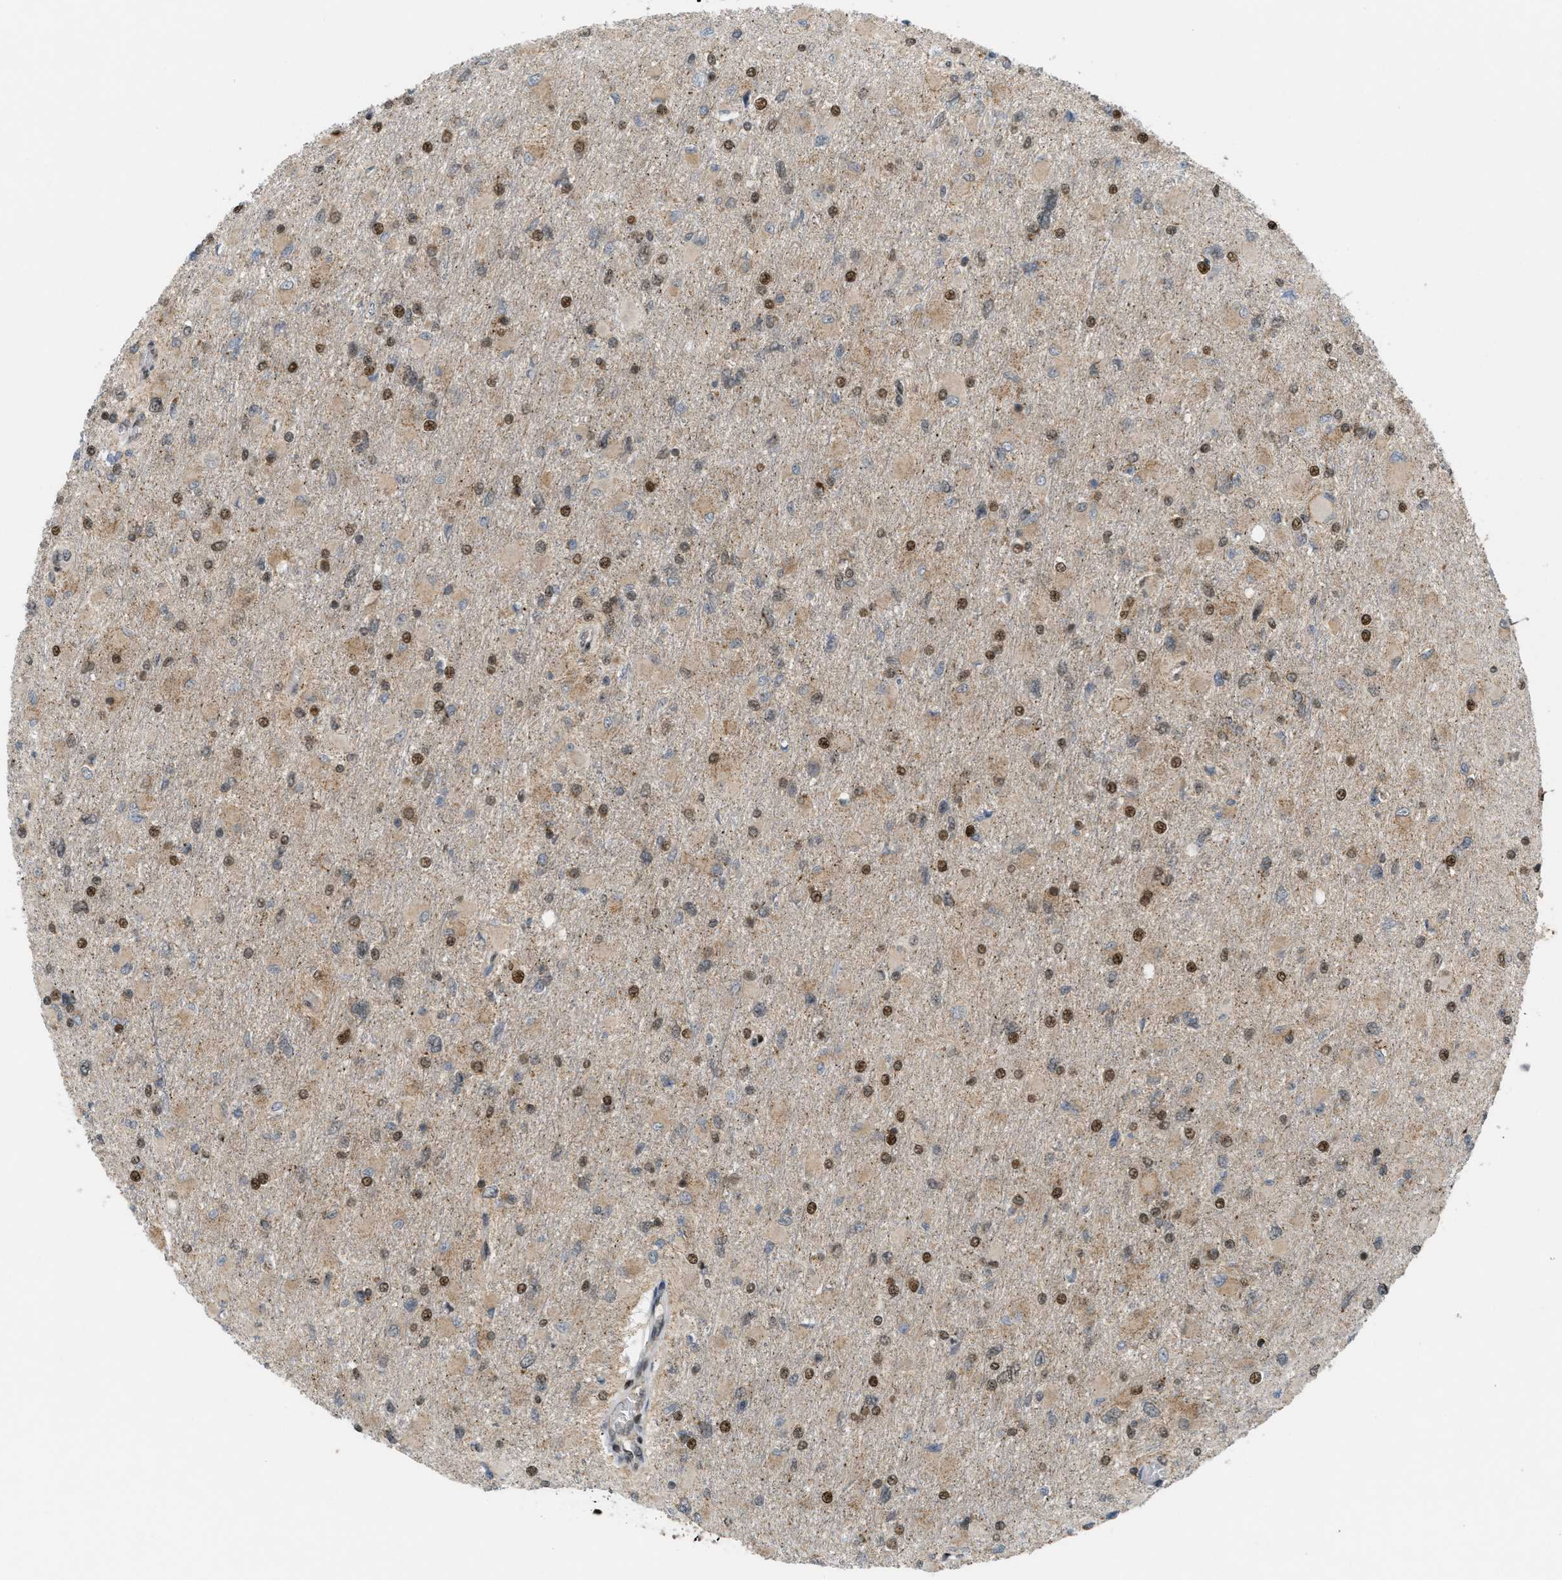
{"staining": {"intensity": "moderate", "quantity": "25%-75%", "location": "cytoplasmic/membranous,nuclear"}, "tissue": "glioma", "cell_type": "Tumor cells", "image_type": "cancer", "snomed": [{"axis": "morphology", "description": "Glioma, malignant, High grade"}, {"axis": "topography", "description": "Cerebral cortex"}], "caption": "Immunohistochemical staining of glioma displays medium levels of moderate cytoplasmic/membranous and nuclear protein staining in approximately 25%-75% of tumor cells.", "gene": "TLK1", "patient": {"sex": "female", "age": 36}}